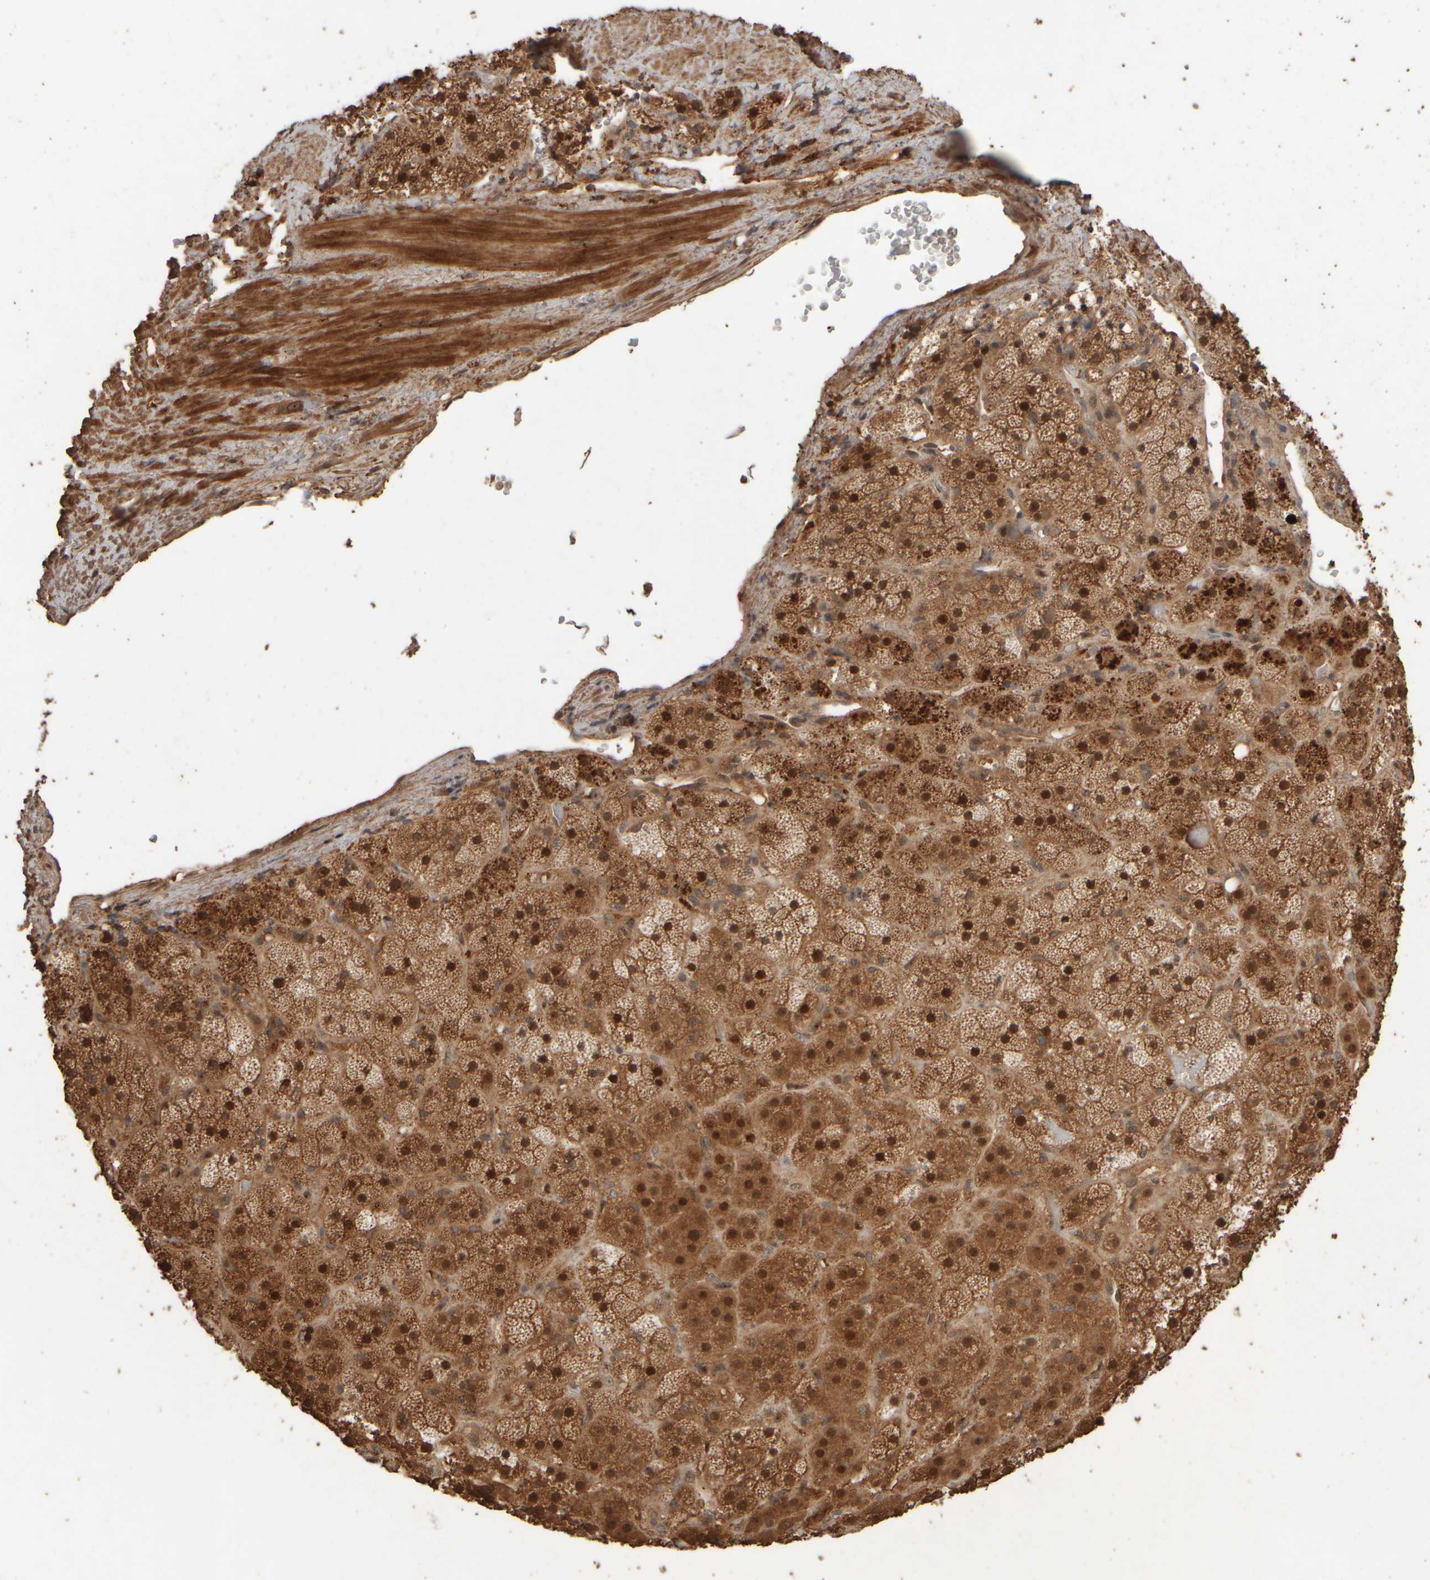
{"staining": {"intensity": "strong", "quantity": ">75%", "location": "cytoplasmic/membranous,nuclear"}, "tissue": "adrenal gland", "cell_type": "Glandular cells", "image_type": "normal", "snomed": [{"axis": "morphology", "description": "Normal tissue, NOS"}, {"axis": "topography", "description": "Adrenal gland"}], "caption": "Adrenal gland stained with DAB (3,3'-diaminobenzidine) immunohistochemistry (IHC) demonstrates high levels of strong cytoplasmic/membranous,nuclear staining in approximately >75% of glandular cells.", "gene": "SPHK1", "patient": {"sex": "male", "age": 57}}